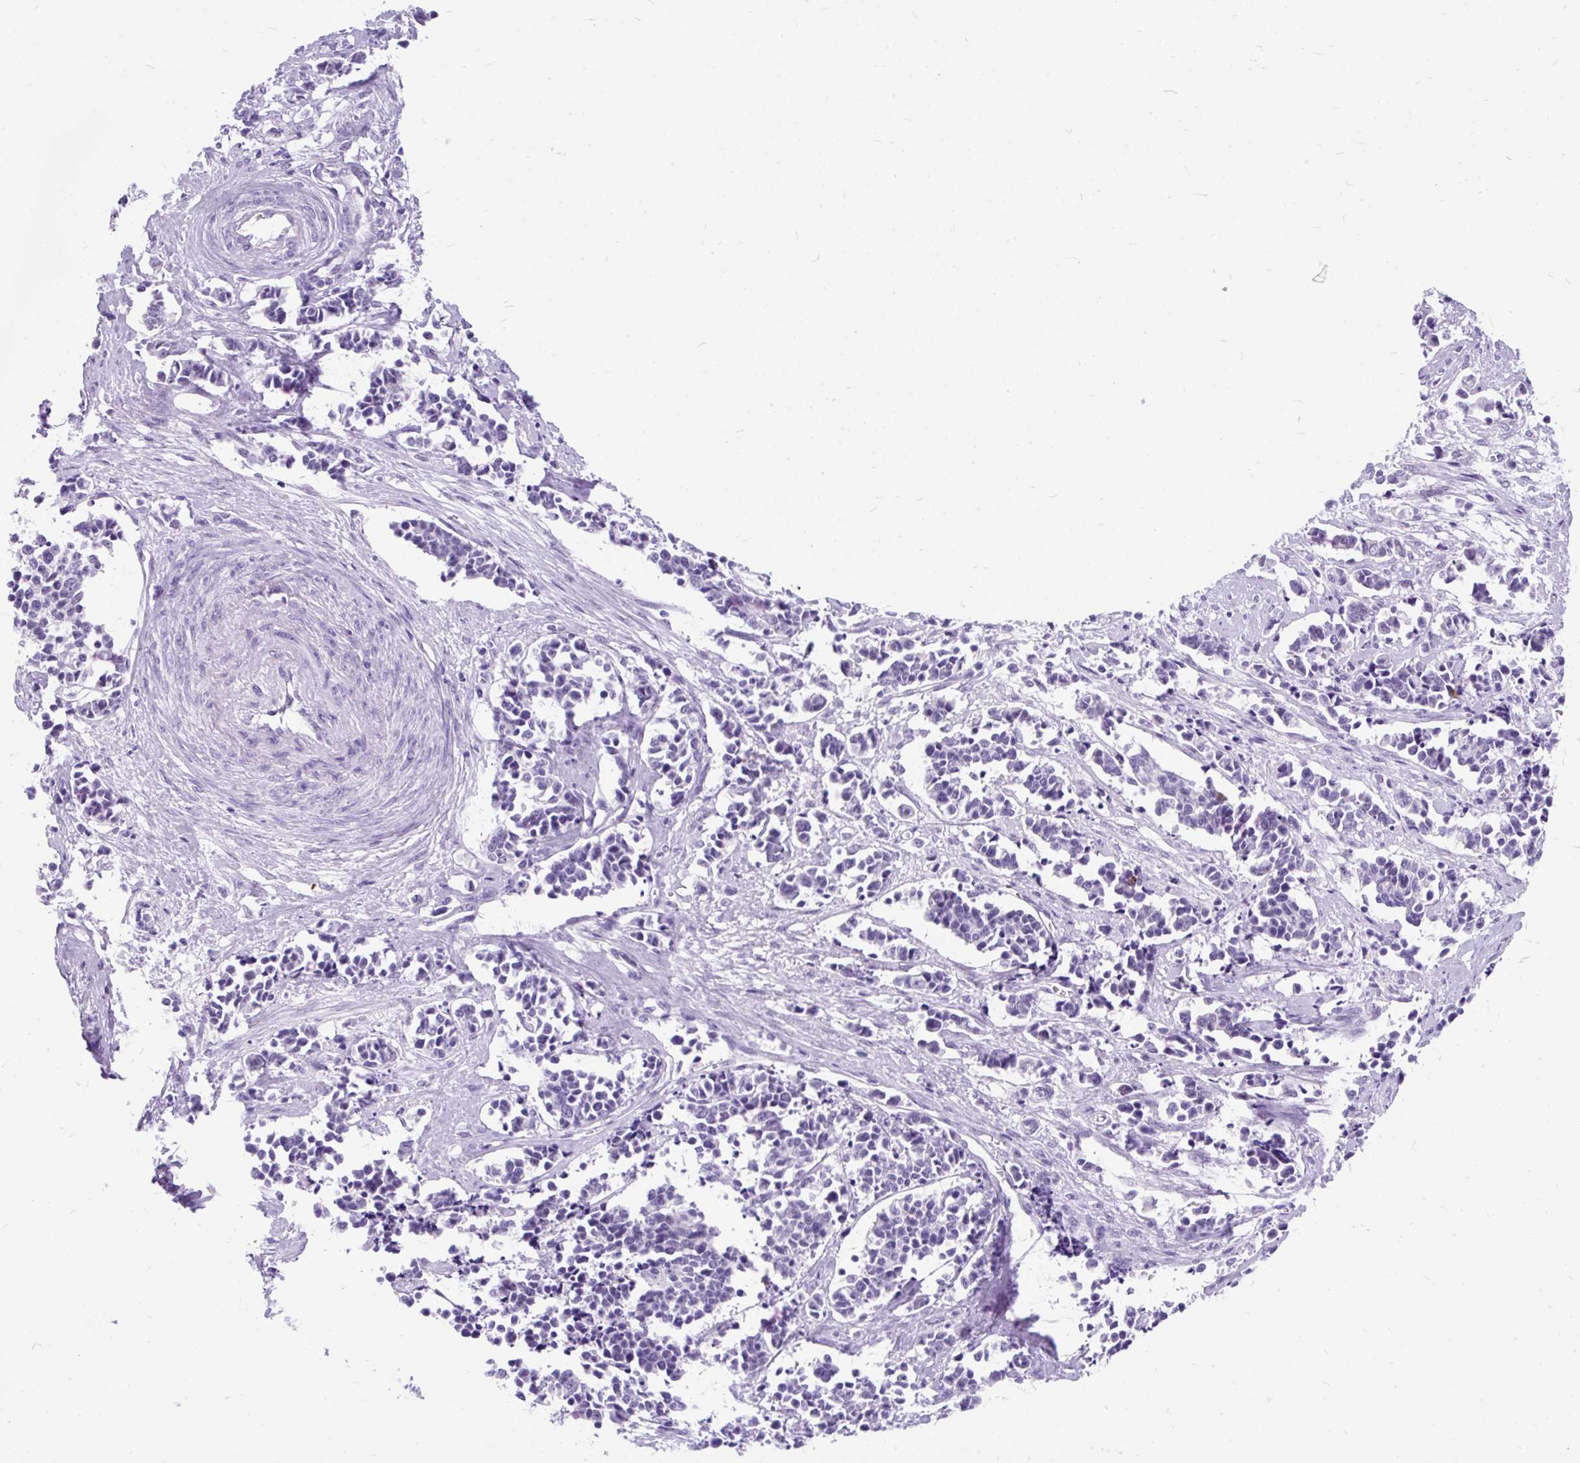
{"staining": {"intensity": "negative", "quantity": "none", "location": "none"}, "tissue": "cervical cancer", "cell_type": "Tumor cells", "image_type": "cancer", "snomed": [{"axis": "morphology", "description": "Normal tissue, NOS"}, {"axis": "morphology", "description": "Squamous cell carcinoma, NOS"}, {"axis": "topography", "description": "Cervix"}], "caption": "The IHC micrograph has no significant staining in tumor cells of cervical squamous cell carcinoma tissue. (Immunohistochemistry (ihc), brightfield microscopy, high magnification).", "gene": "SCGB1A1", "patient": {"sex": "female", "age": 35}}